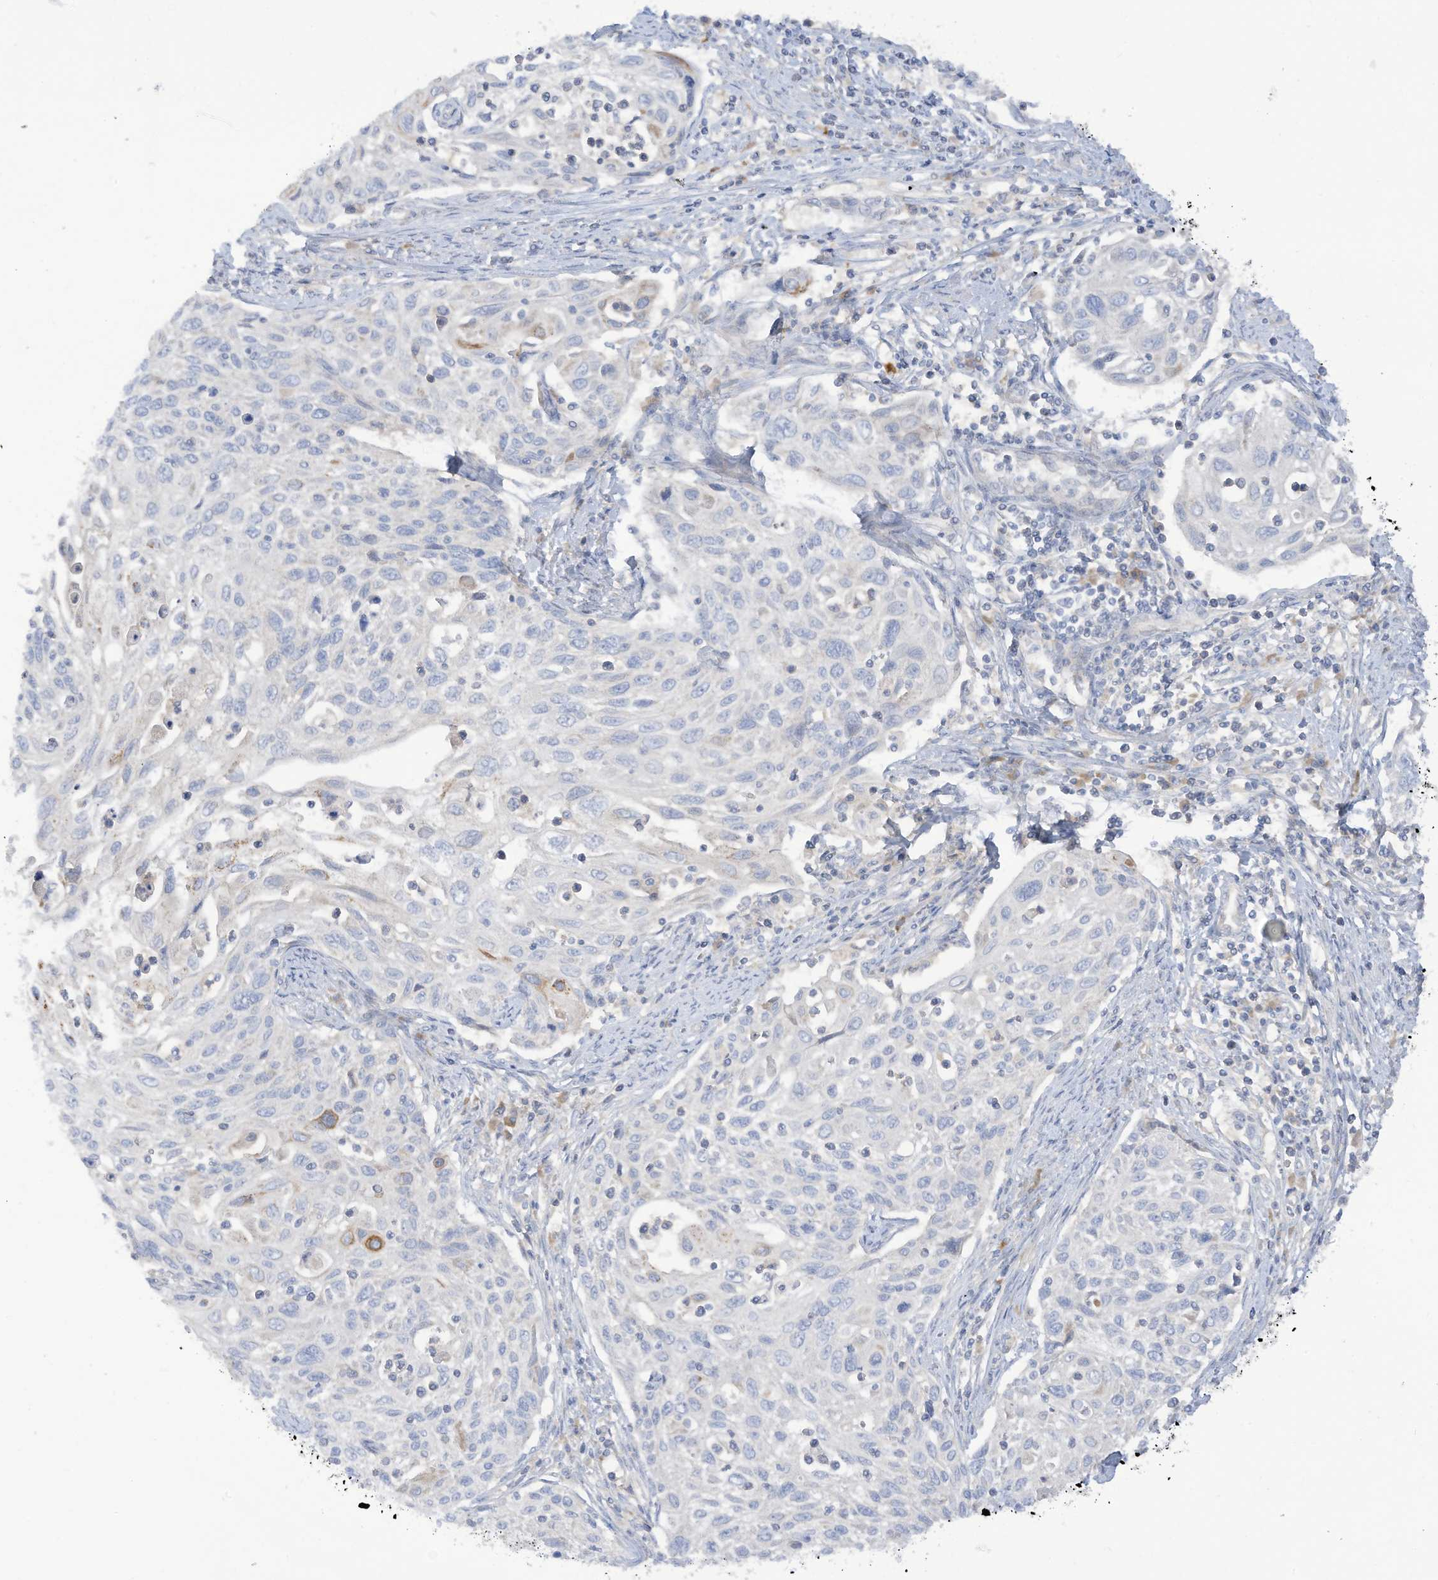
{"staining": {"intensity": "negative", "quantity": "none", "location": "none"}, "tissue": "cervical cancer", "cell_type": "Tumor cells", "image_type": "cancer", "snomed": [{"axis": "morphology", "description": "Squamous cell carcinoma, NOS"}, {"axis": "topography", "description": "Cervix"}], "caption": "An image of squamous cell carcinoma (cervical) stained for a protein demonstrates no brown staining in tumor cells.", "gene": "LRRN2", "patient": {"sex": "female", "age": 70}}